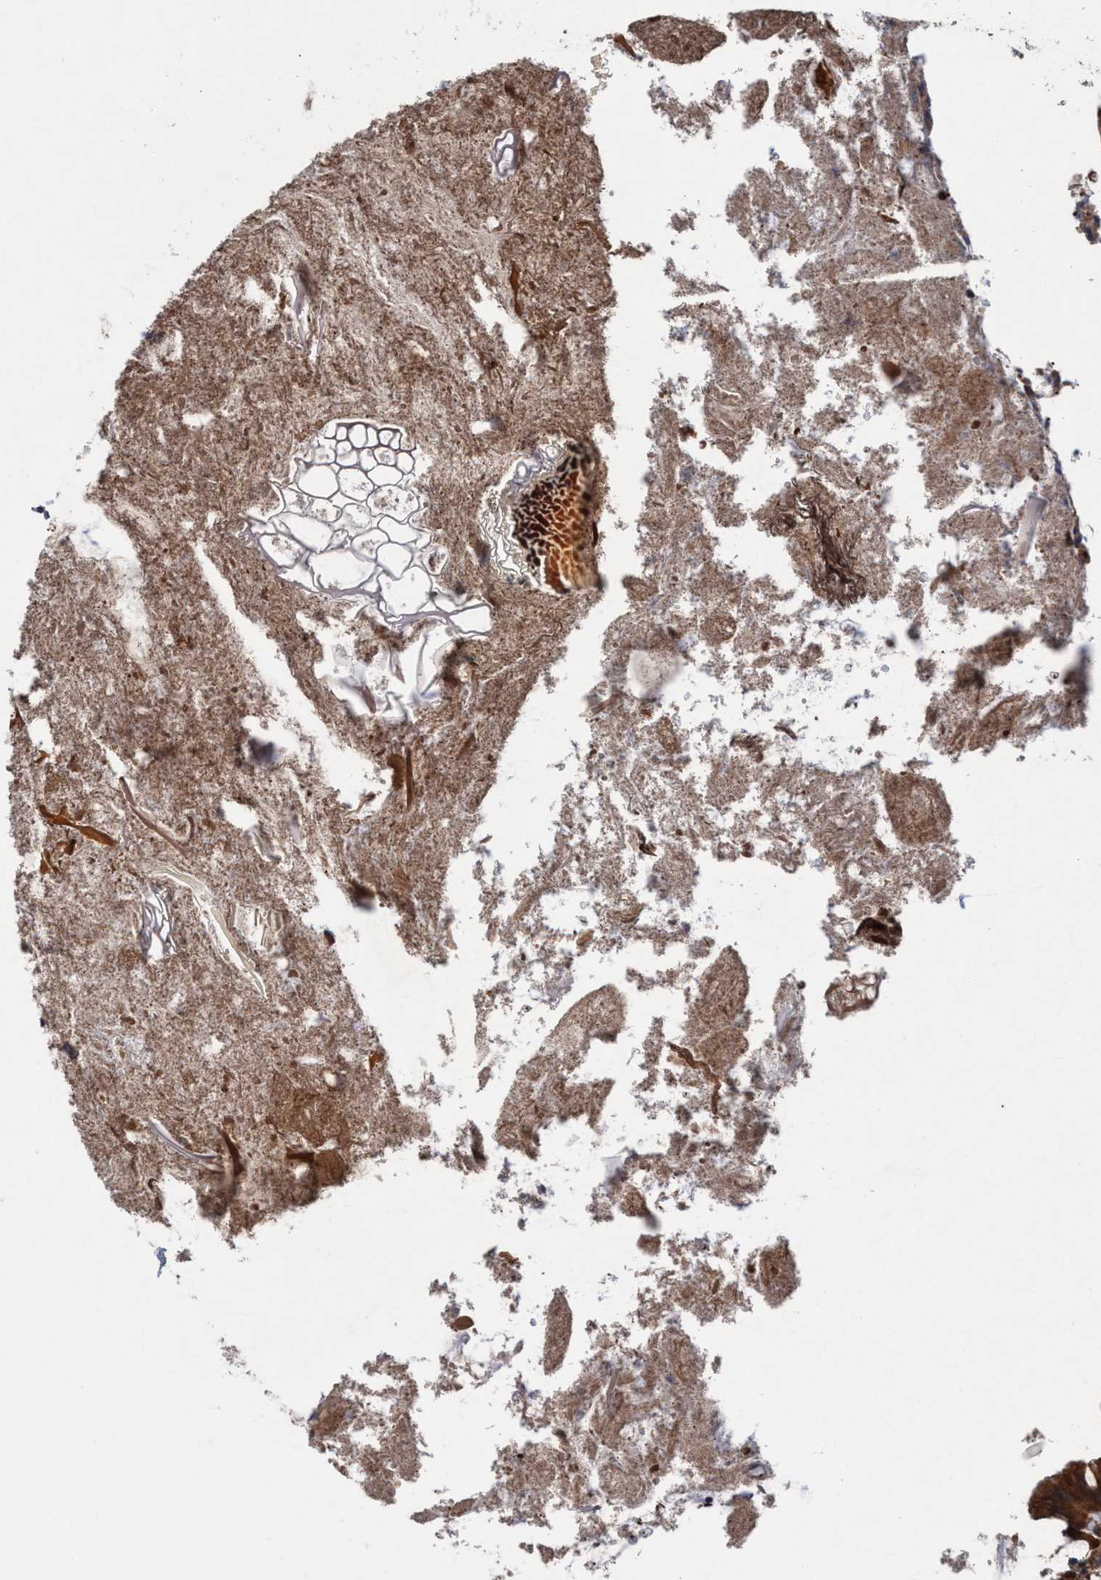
{"staining": {"intensity": "strong", "quantity": ">75%", "location": "cytoplasmic/membranous,nuclear"}, "tissue": "appendix", "cell_type": "Glandular cells", "image_type": "normal", "snomed": [{"axis": "morphology", "description": "Normal tissue, NOS"}, {"axis": "topography", "description": "Appendix"}], "caption": "The micrograph shows a brown stain indicating the presence of a protein in the cytoplasmic/membranous,nuclear of glandular cells in appendix.", "gene": "GLOD4", "patient": {"sex": "male", "age": 52}}